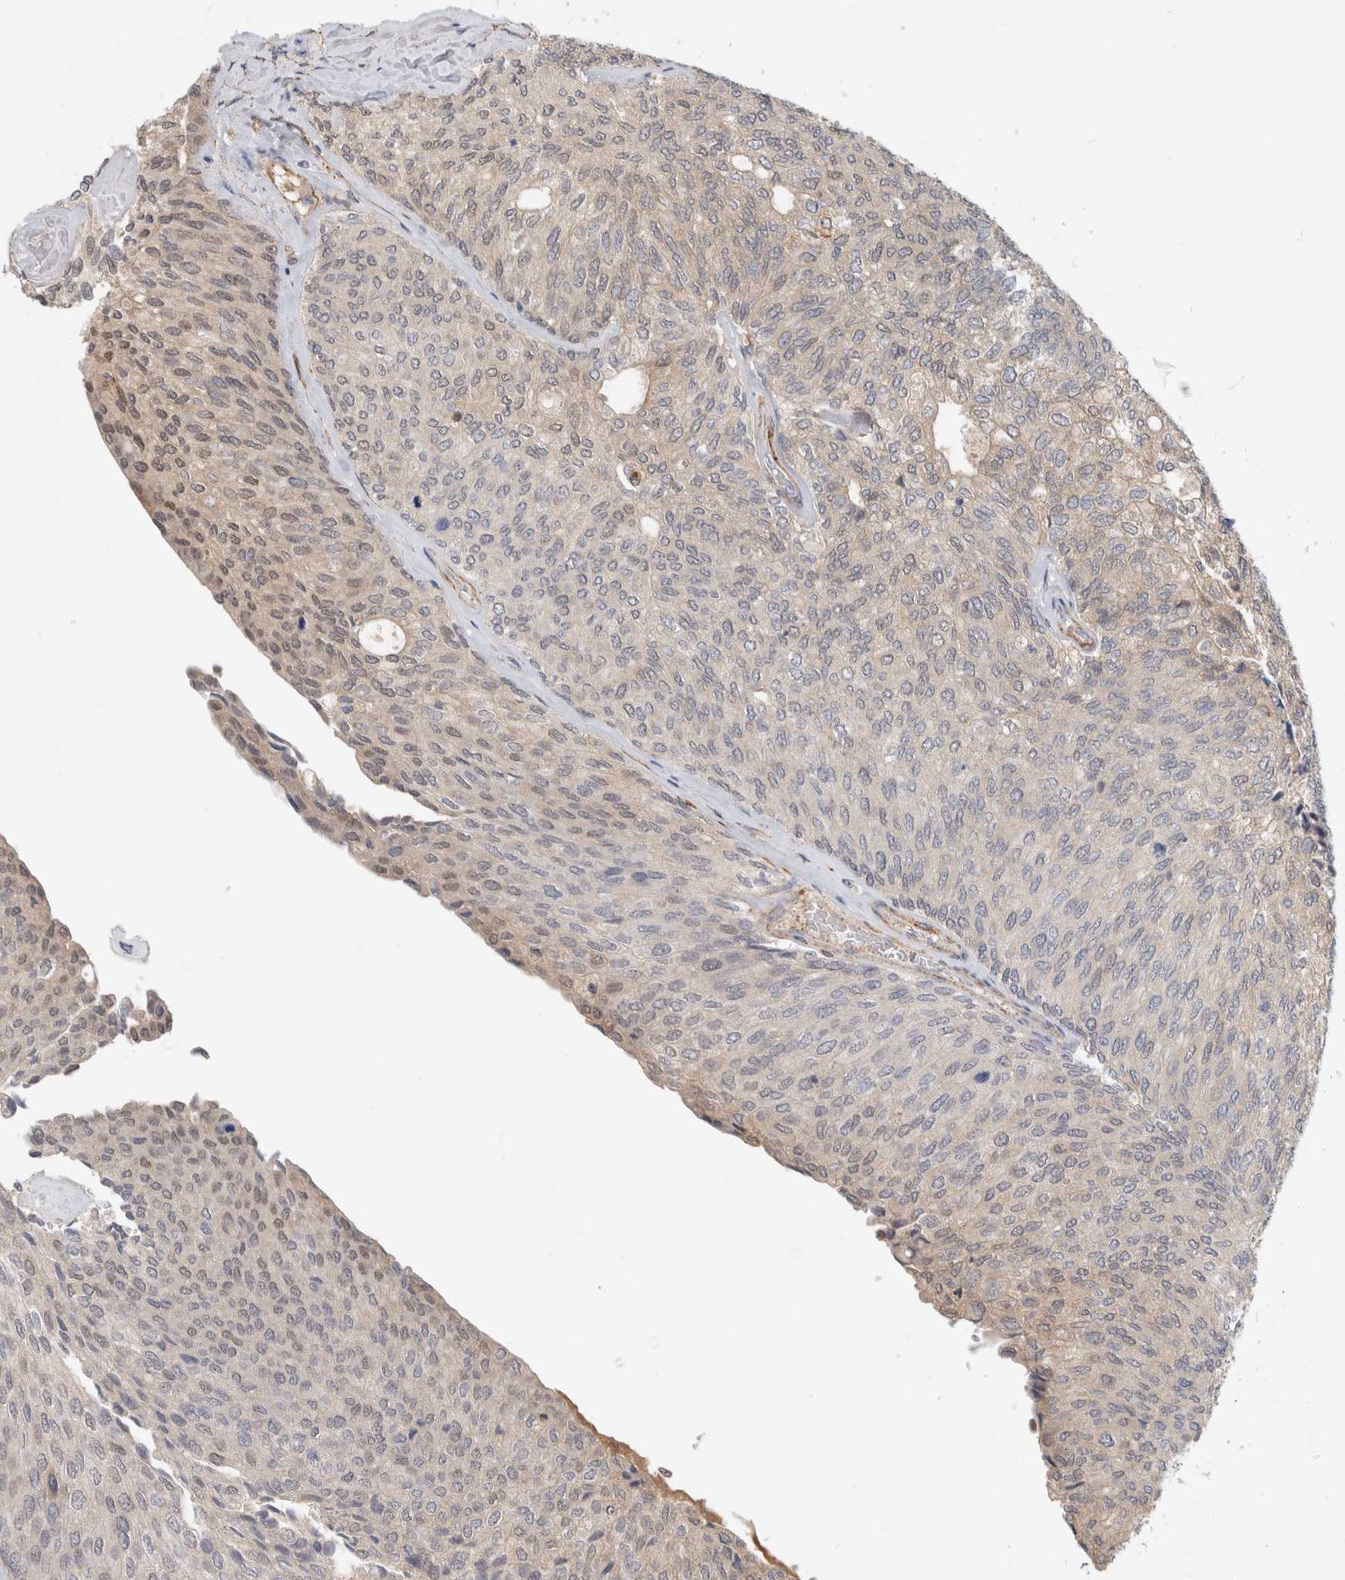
{"staining": {"intensity": "weak", "quantity": "25%-75%", "location": "nuclear"}, "tissue": "urothelial cancer", "cell_type": "Tumor cells", "image_type": "cancer", "snomed": [{"axis": "morphology", "description": "Urothelial carcinoma, Low grade"}, {"axis": "topography", "description": "Urinary bladder"}], "caption": "This micrograph reveals immunohistochemistry (IHC) staining of human urothelial cancer, with low weak nuclear expression in about 25%-75% of tumor cells.", "gene": "PGM1", "patient": {"sex": "female", "age": 79}}